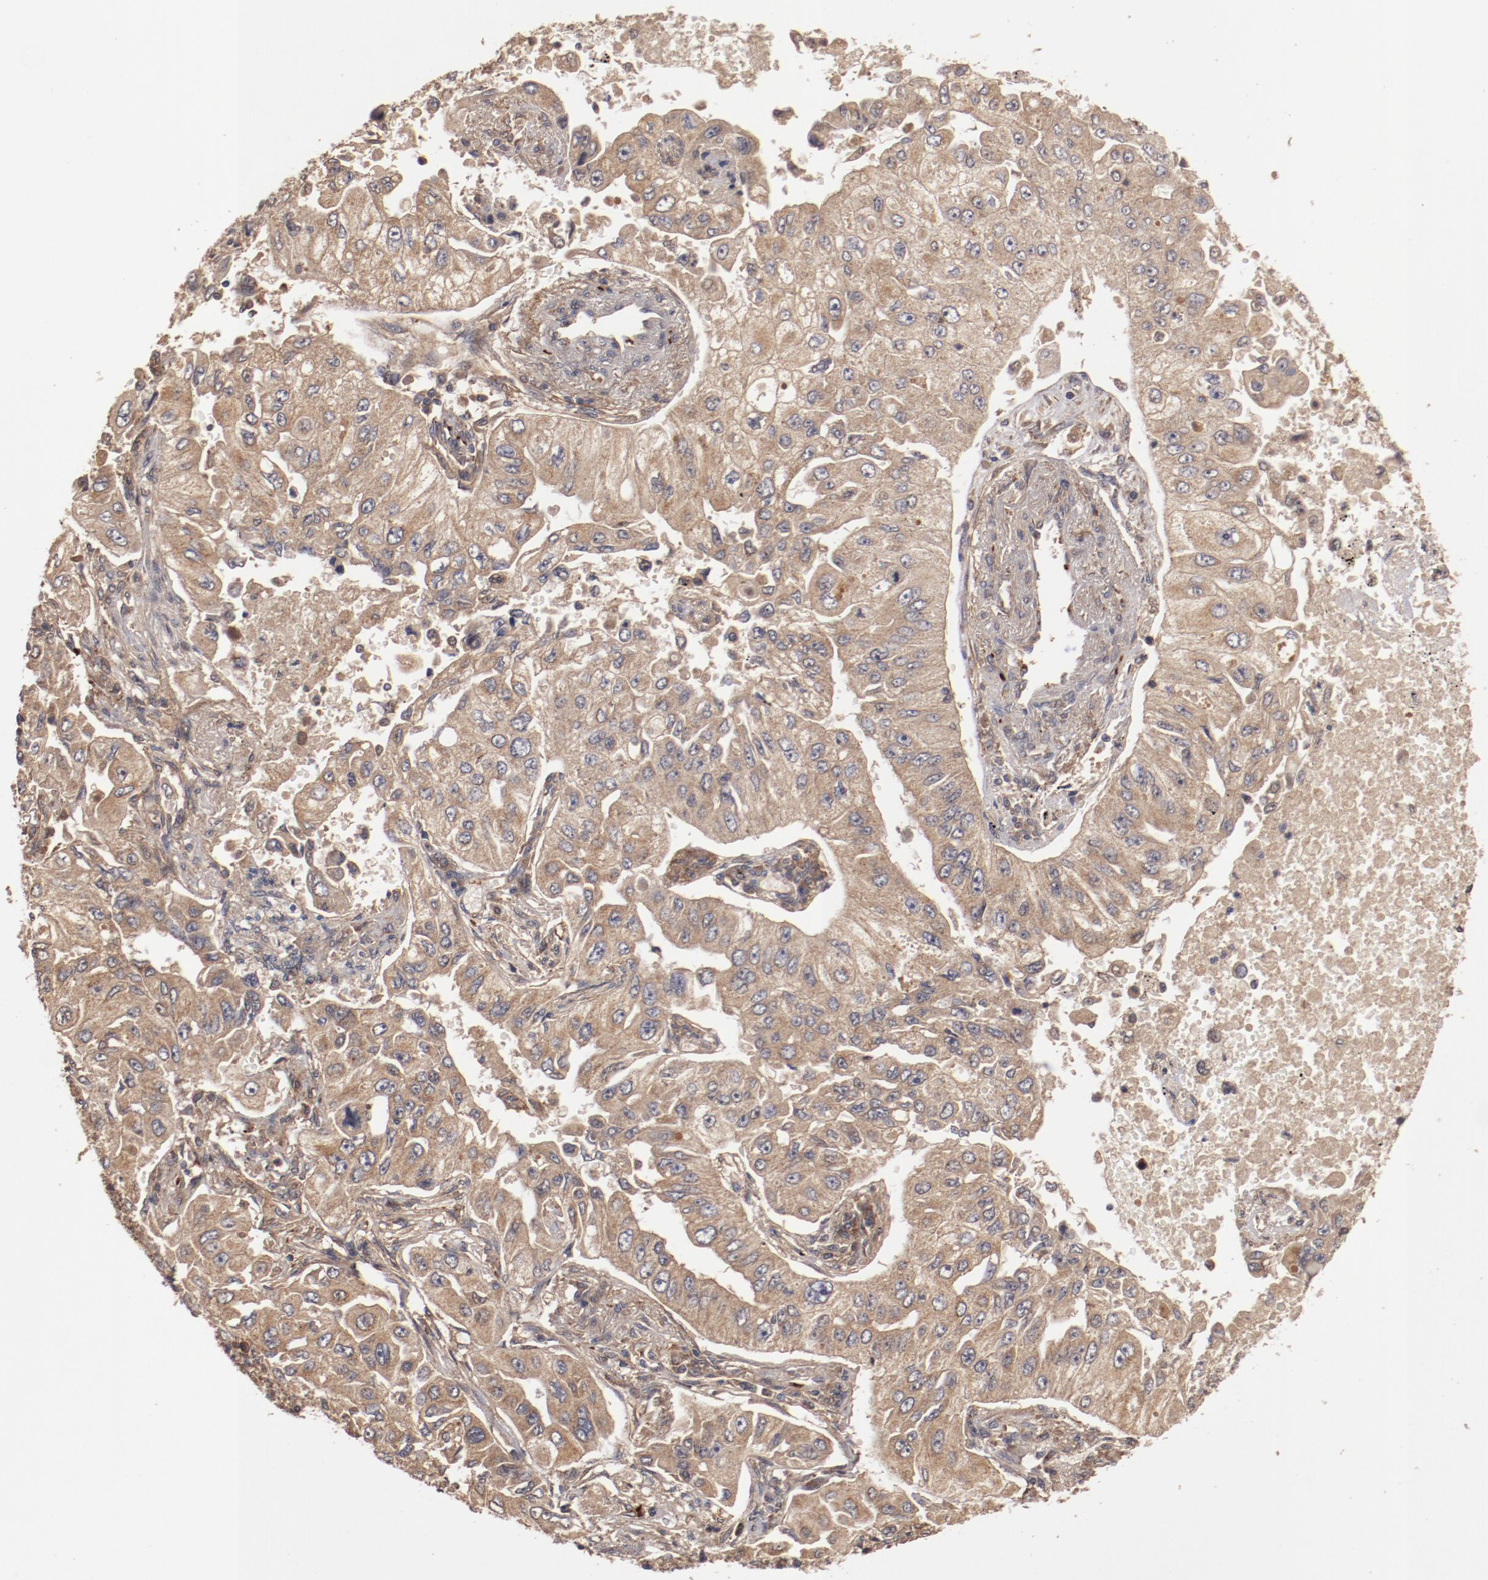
{"staining": {"intensity": "moderate", "quantity": "<25%", "location": "cytoplasmic/membranous"}, "tissue": "lung cancer", "cell_type": "Tumor cells", "image_type": "cancer", "snomed": [{"axis": "morphology", "description": "Adenocarcinoma, NOS"}, {"axis": "topography", "description": "Lung"}], "caption": "Protein staining demonstrates moderate cytoplasmic/membranous positivity in about <25% of tumor cells in lung cancer (adenocarcinoma). (Stains: DAB (3,3'-diaminobenzidine) in brown, nuclei in blue, Microscopy: brightfield microscopy at high magnification).", "gene": "DIPK2B", "patient": {"sex": "male", "age": 84}}